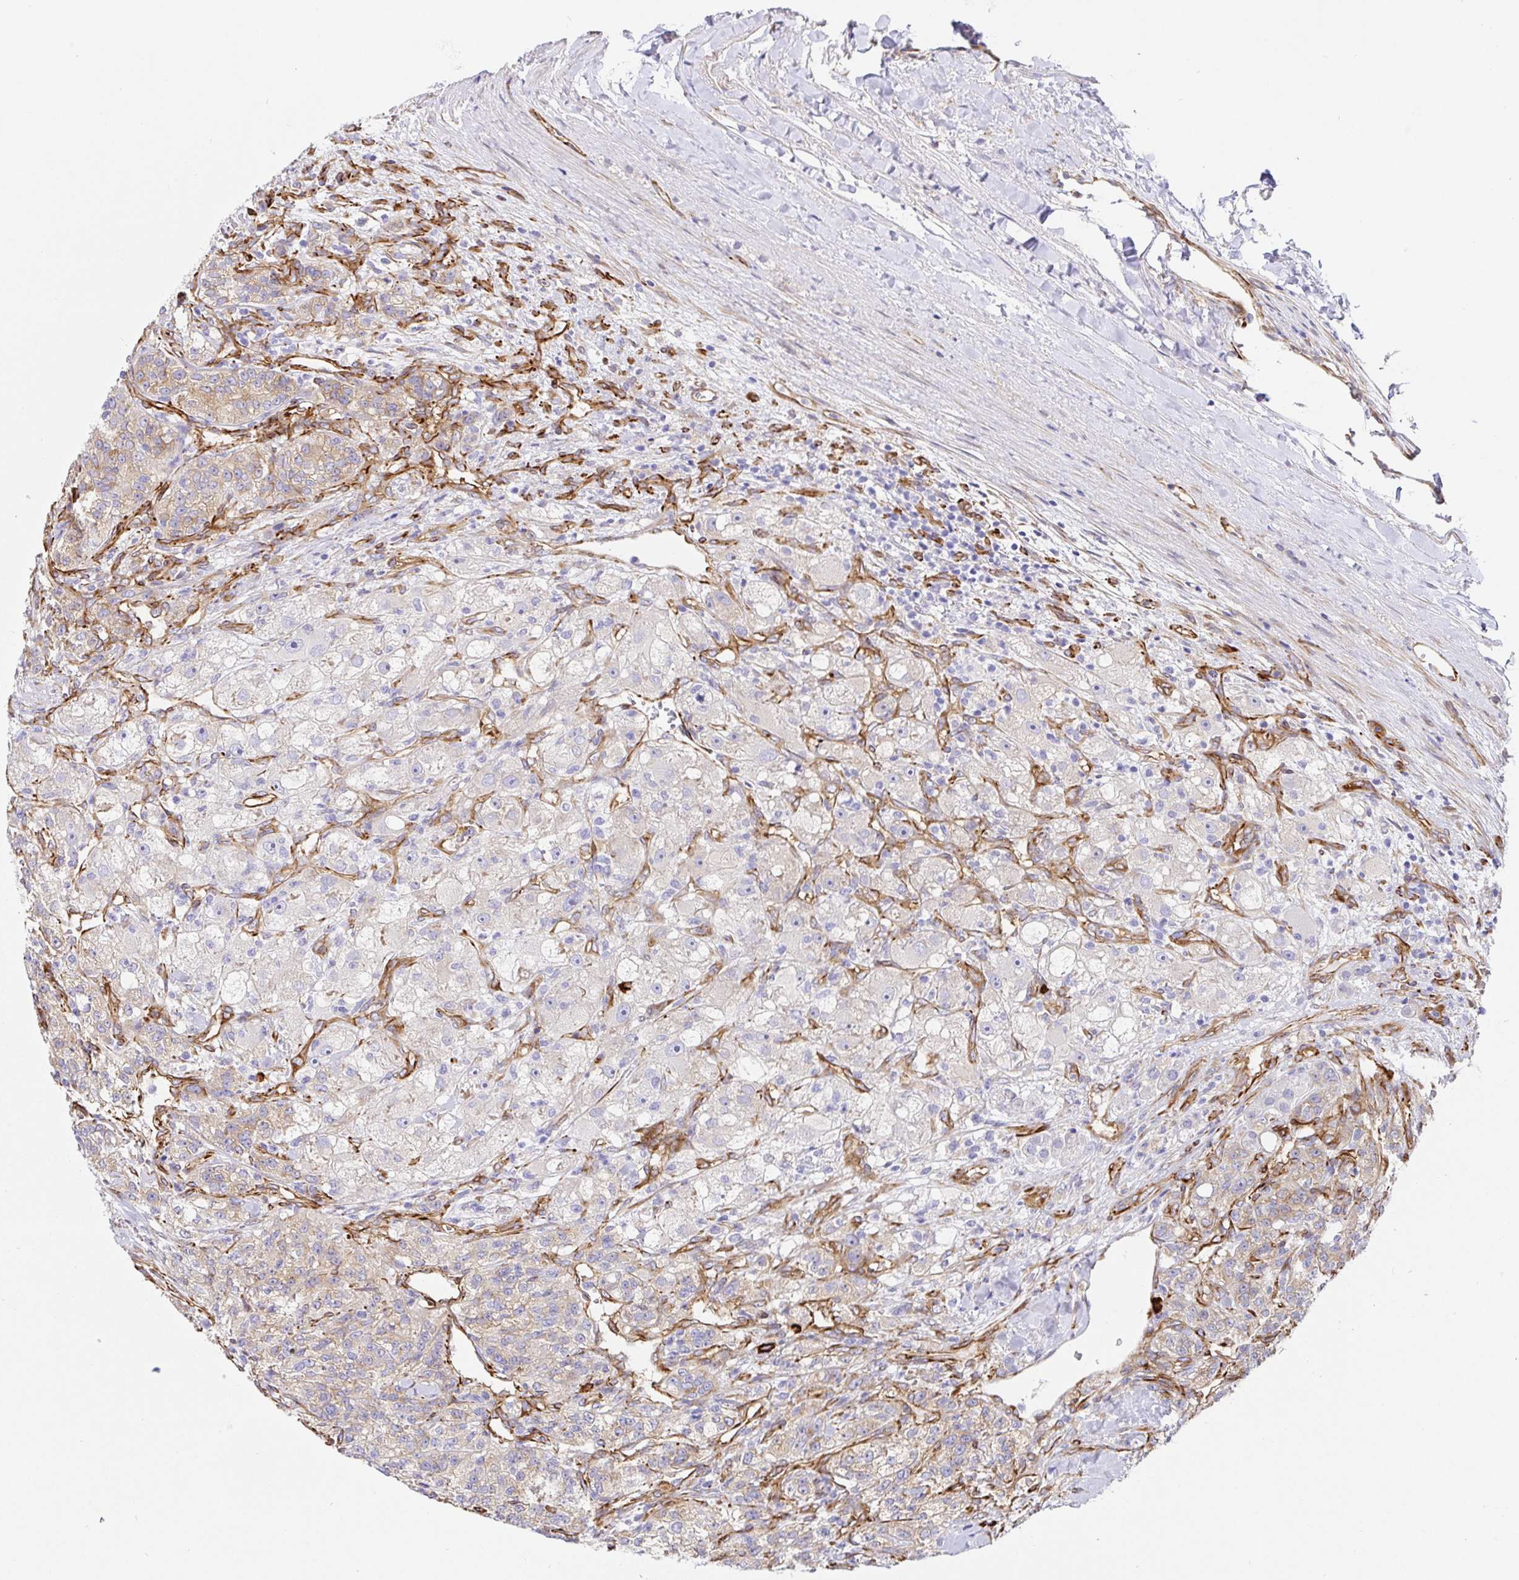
{"staining": {"intensity": "weak", "quantity": "25%-75%", "location": "cytoplasmic/membranous"}, "tissue": "renal cancer", "cell_type": "Tumor cells", "image_type": "cancer", "snomed": [{"axis": "morphology", "description": "Adenocarcinoma, NOS"}, {"axis": "topography", "description": "Kidney"}], "caption": "Immunohistochemistry (IHC) photomicrograph of neoplastic tissue: human adenocarcinoma (renal) stained using immunohistochemistry demonstrates low levels of weak protein expression localized specifically in the cytoplasmic/membranous of tumor cells, appearing as a cytoplasmic/membranous brown color.", "gene": "DOCK1", "patient": {"sex": "female", "age": 63}}